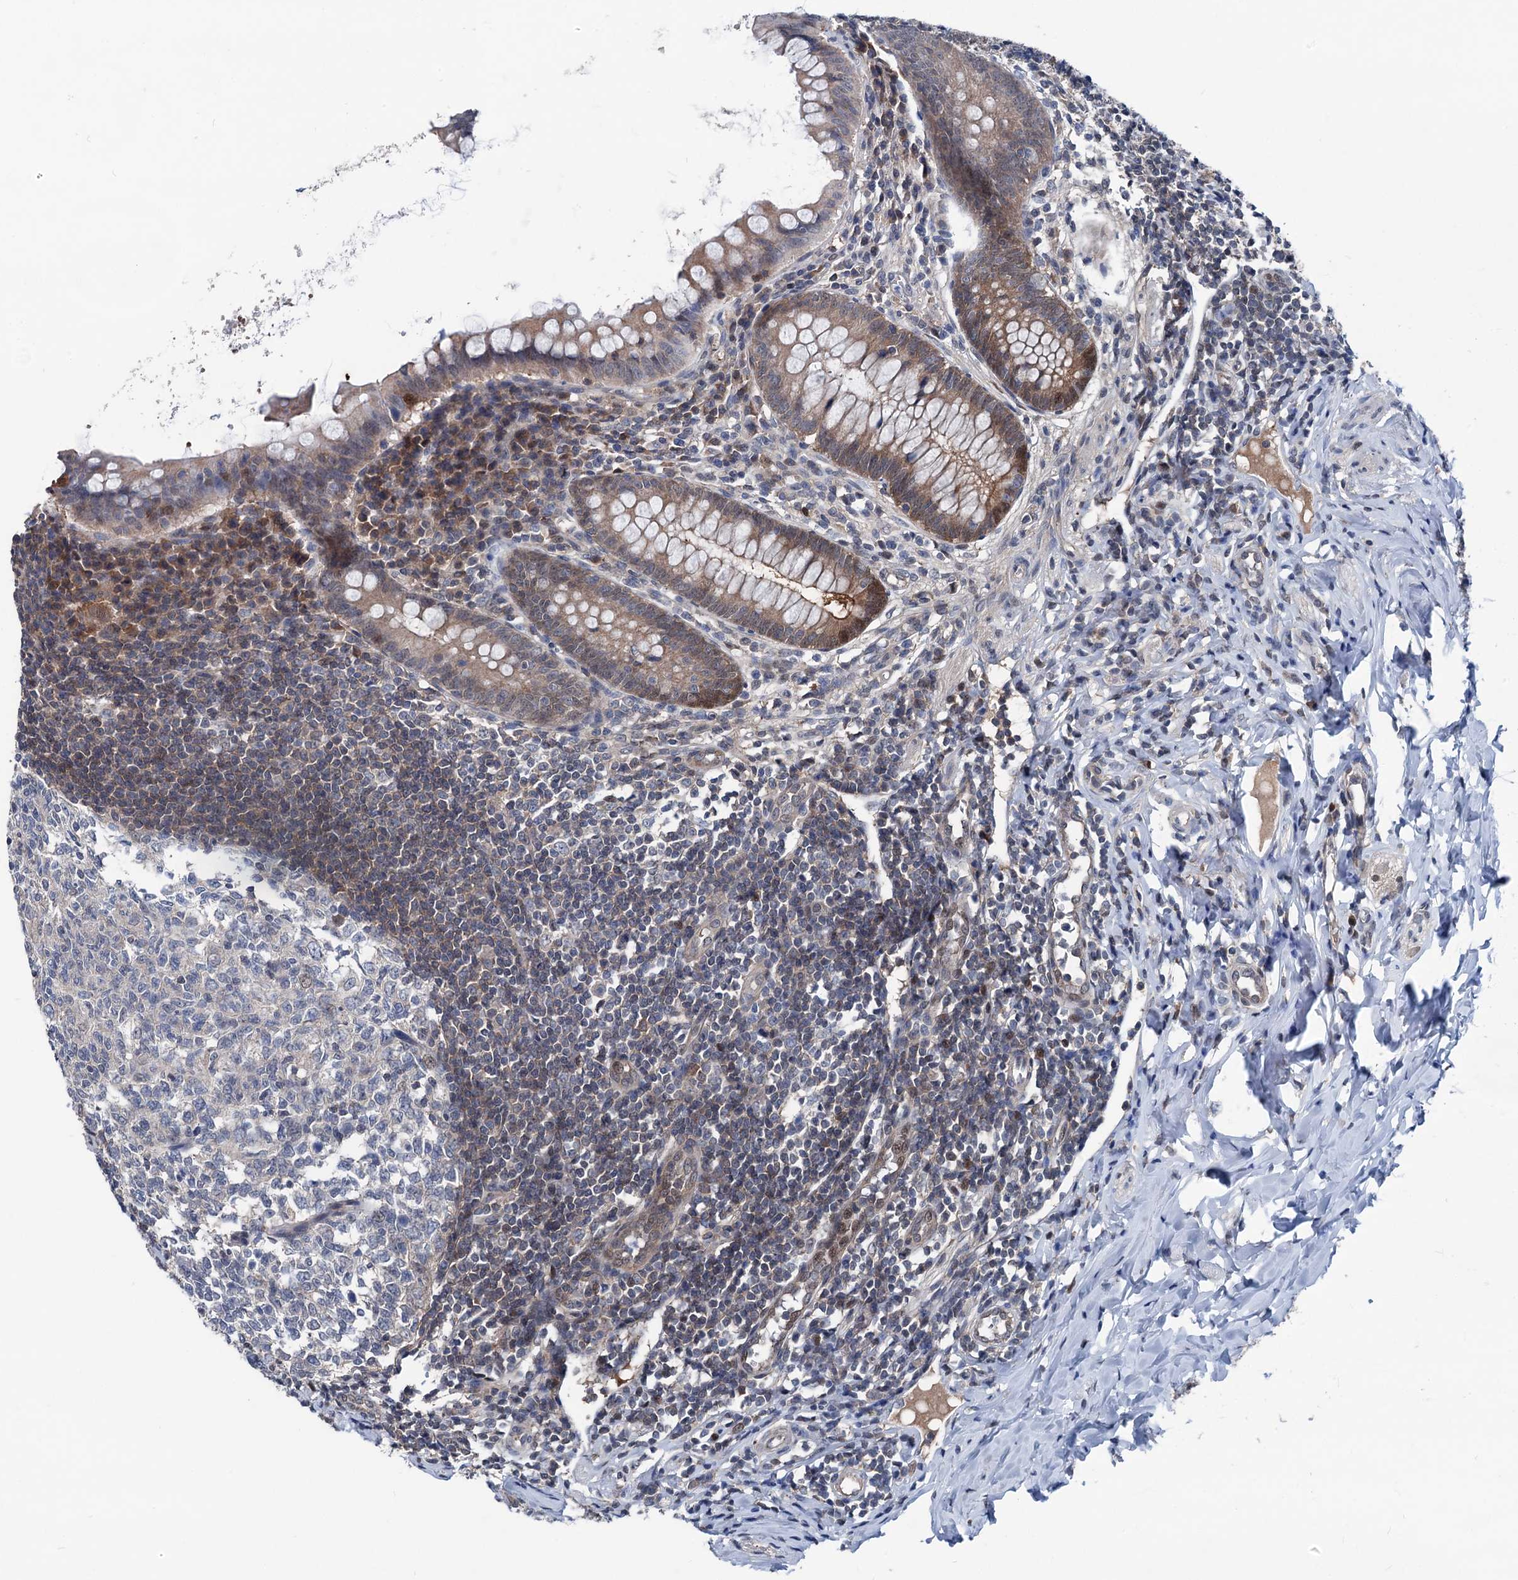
{"staining": {"intensity": "moderate", "quantity": "25%-75%", "location": "cytoplasmic/membranous"}, "tissue": "appendix", "cell_type": "Glandular cells", "image_type": "normal", "snomed": [{"axis": "morphology", "description": "Normal tissue, NOS"}, {"axis": "topography", "description": "Appendix"}], "caption": "The photomicrograph displays a brown stain indicating the presence of a protein in the cytoplasmic/membranous of glandular cells in appendix. The protein is shown in brown color, while the nuclei are stained blue.", "gene": "GLO1", "patient": {"sex": "female", "age": 33}}